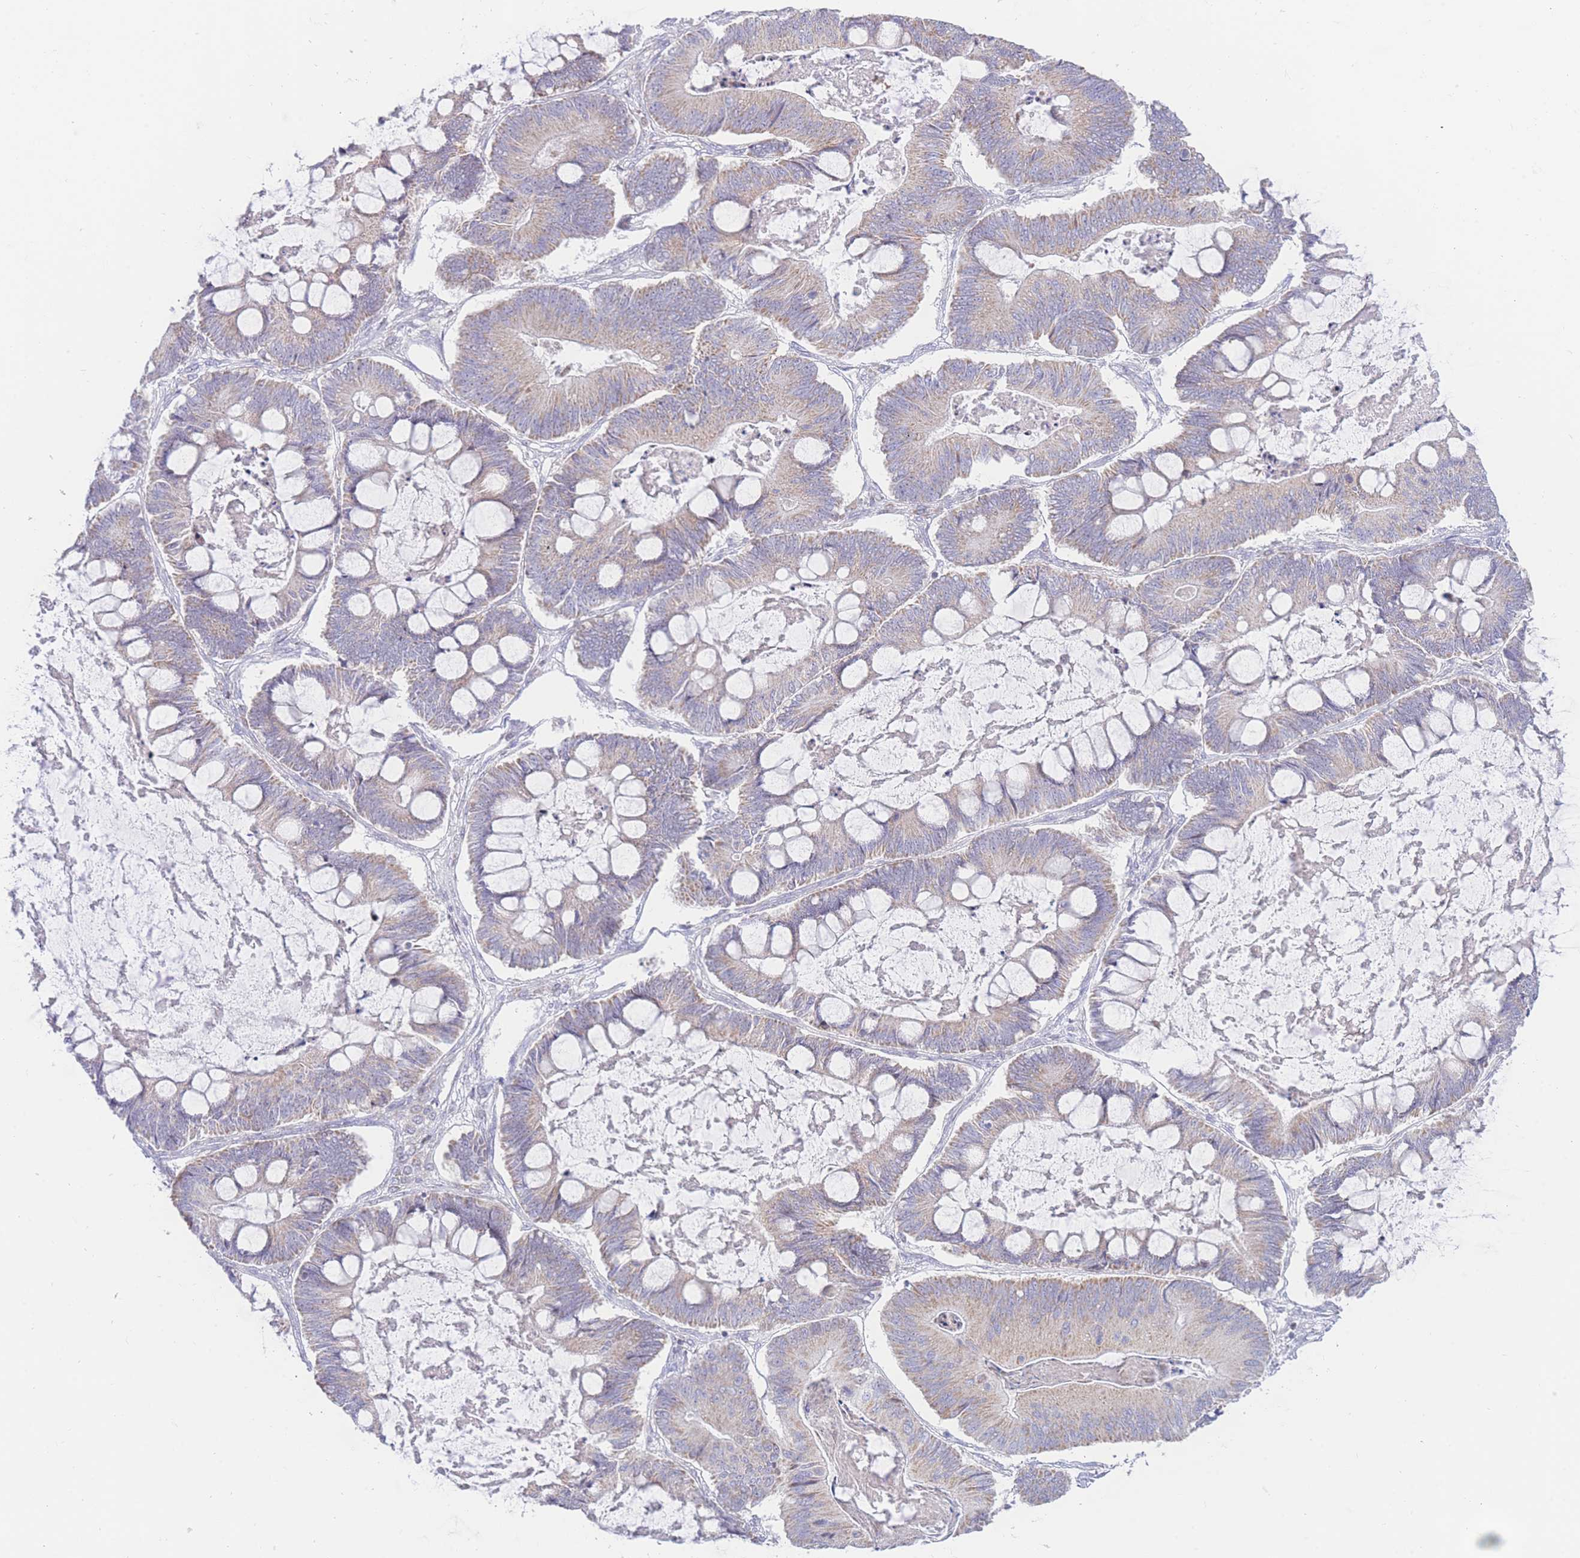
{"staining": {"intensity": "weak", "quantity": "25%-75%", "location": "cytoplasmic/membranous"}, "tissue": "ovarian cancer", "cell_type": "Tumor cells", "image_type": "cancer", "snomed": [{"axis": "morphology", "description": "Cystadenocarcinoma, mucinous, NOS"}, {"axis": "topography", "description": "Ovary"}], "caption": "IHC of ovarian mucinous cystadenocarcinoma shows low levels of weak cytoplasmic/membranous staining in approximately 25%-75% of tumor cells. (DAB (3,3'-diaminobenzidine) IHC with brightfield microscopy, high magnification).", "gene": "GPAM", "patient": {"sex": "female", "age": 61}}